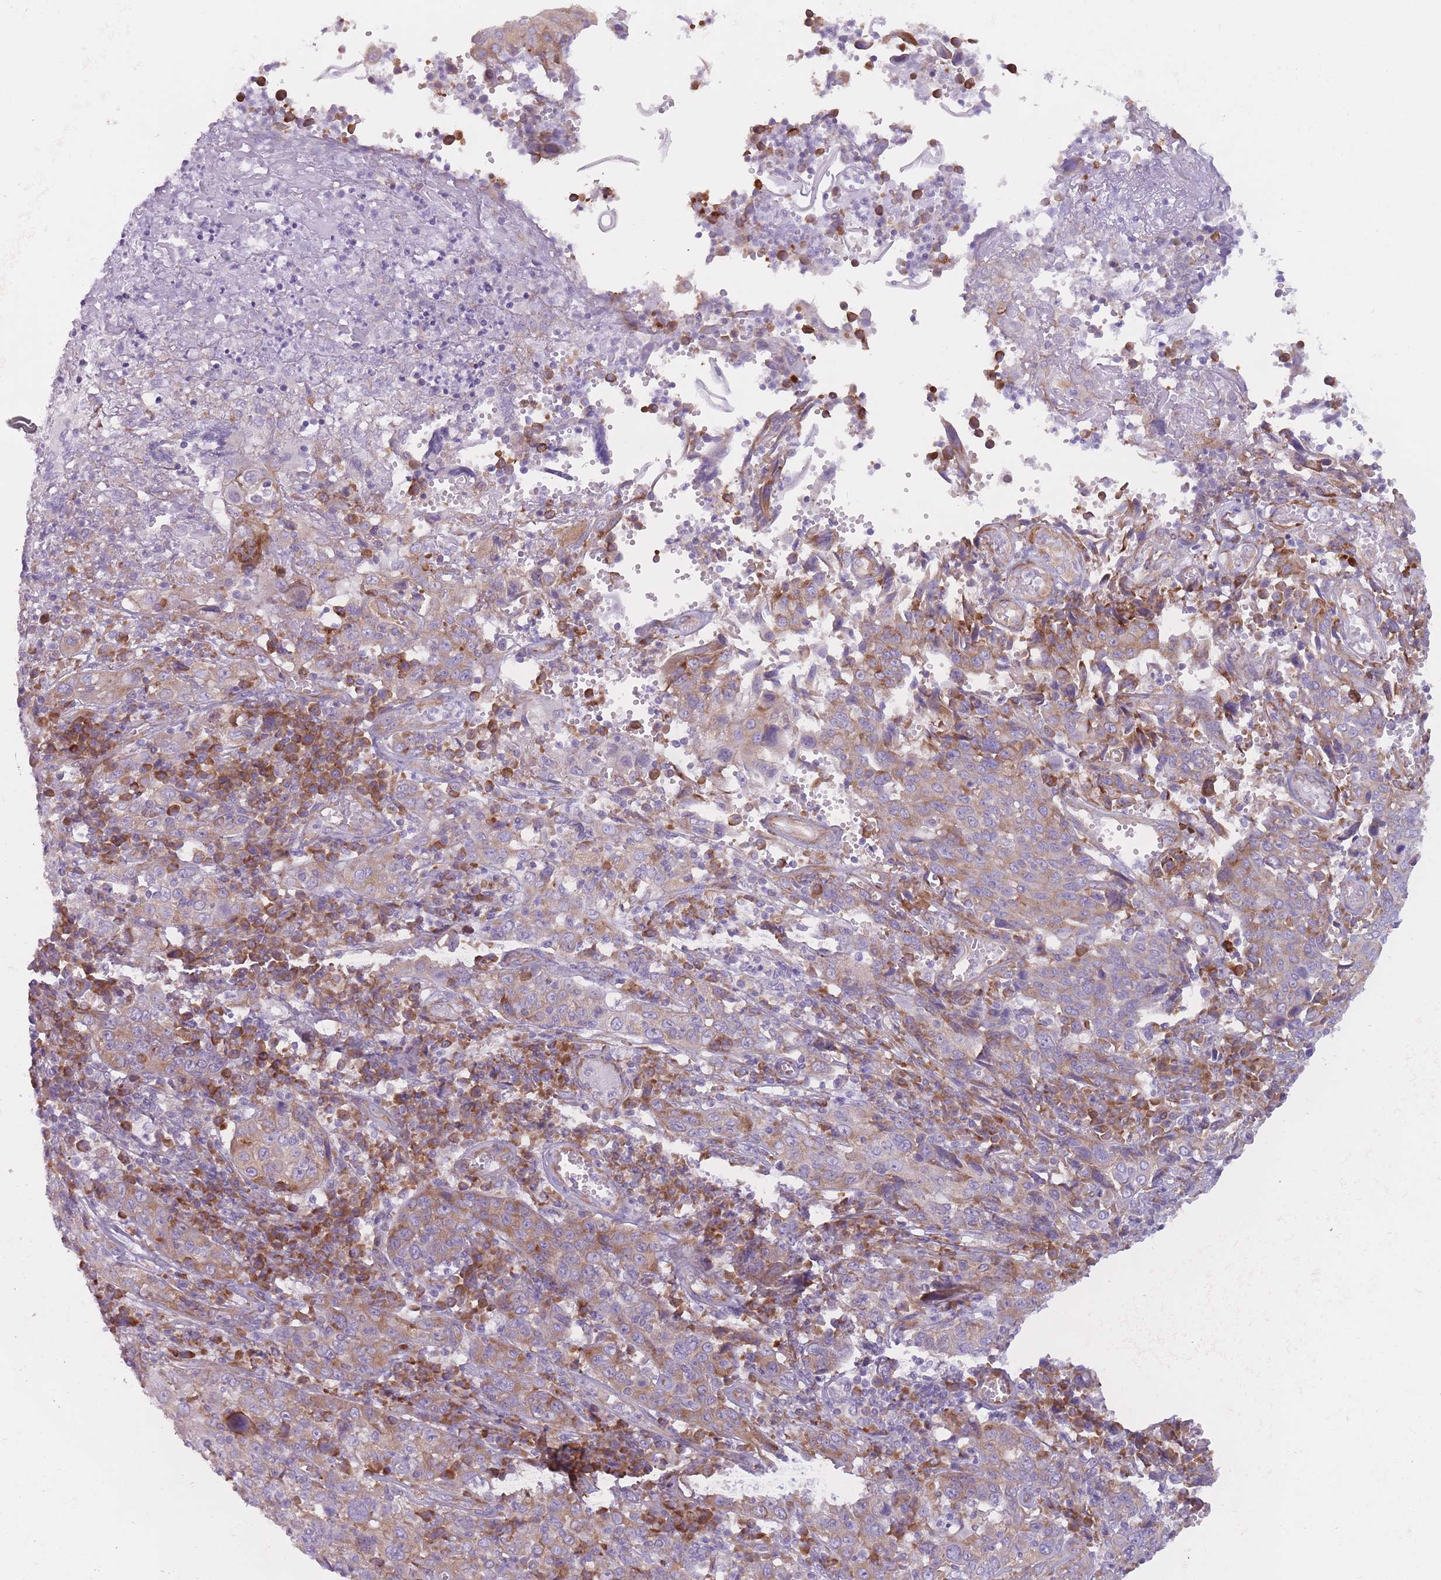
{"staining": {"intensity": "moderate", "quantity": ">75%", "location": "cytoplasmic/membranous"}, "tissue": "cervical cancer", "cell_type": "Tumor cells", "image_type": "cancer", "snomed": [{"axis": "morphology", "description": "Squamous cell carcinoma, NOS"}, {"axis": "topography", "description": "Cervix"}], "caption": "Immunohistochemistry (IHC) (DAB) staining of cervical cancer (squamous cell carcinoma) displays moderate cytoplasmic/membranous protein expression in approximately >75% of tumor cells. (brown staining indicates protein expression, while blue staining denotes nuclei).", "gene": "RPL18", "patient": {"sex": "female", "age": 46}}